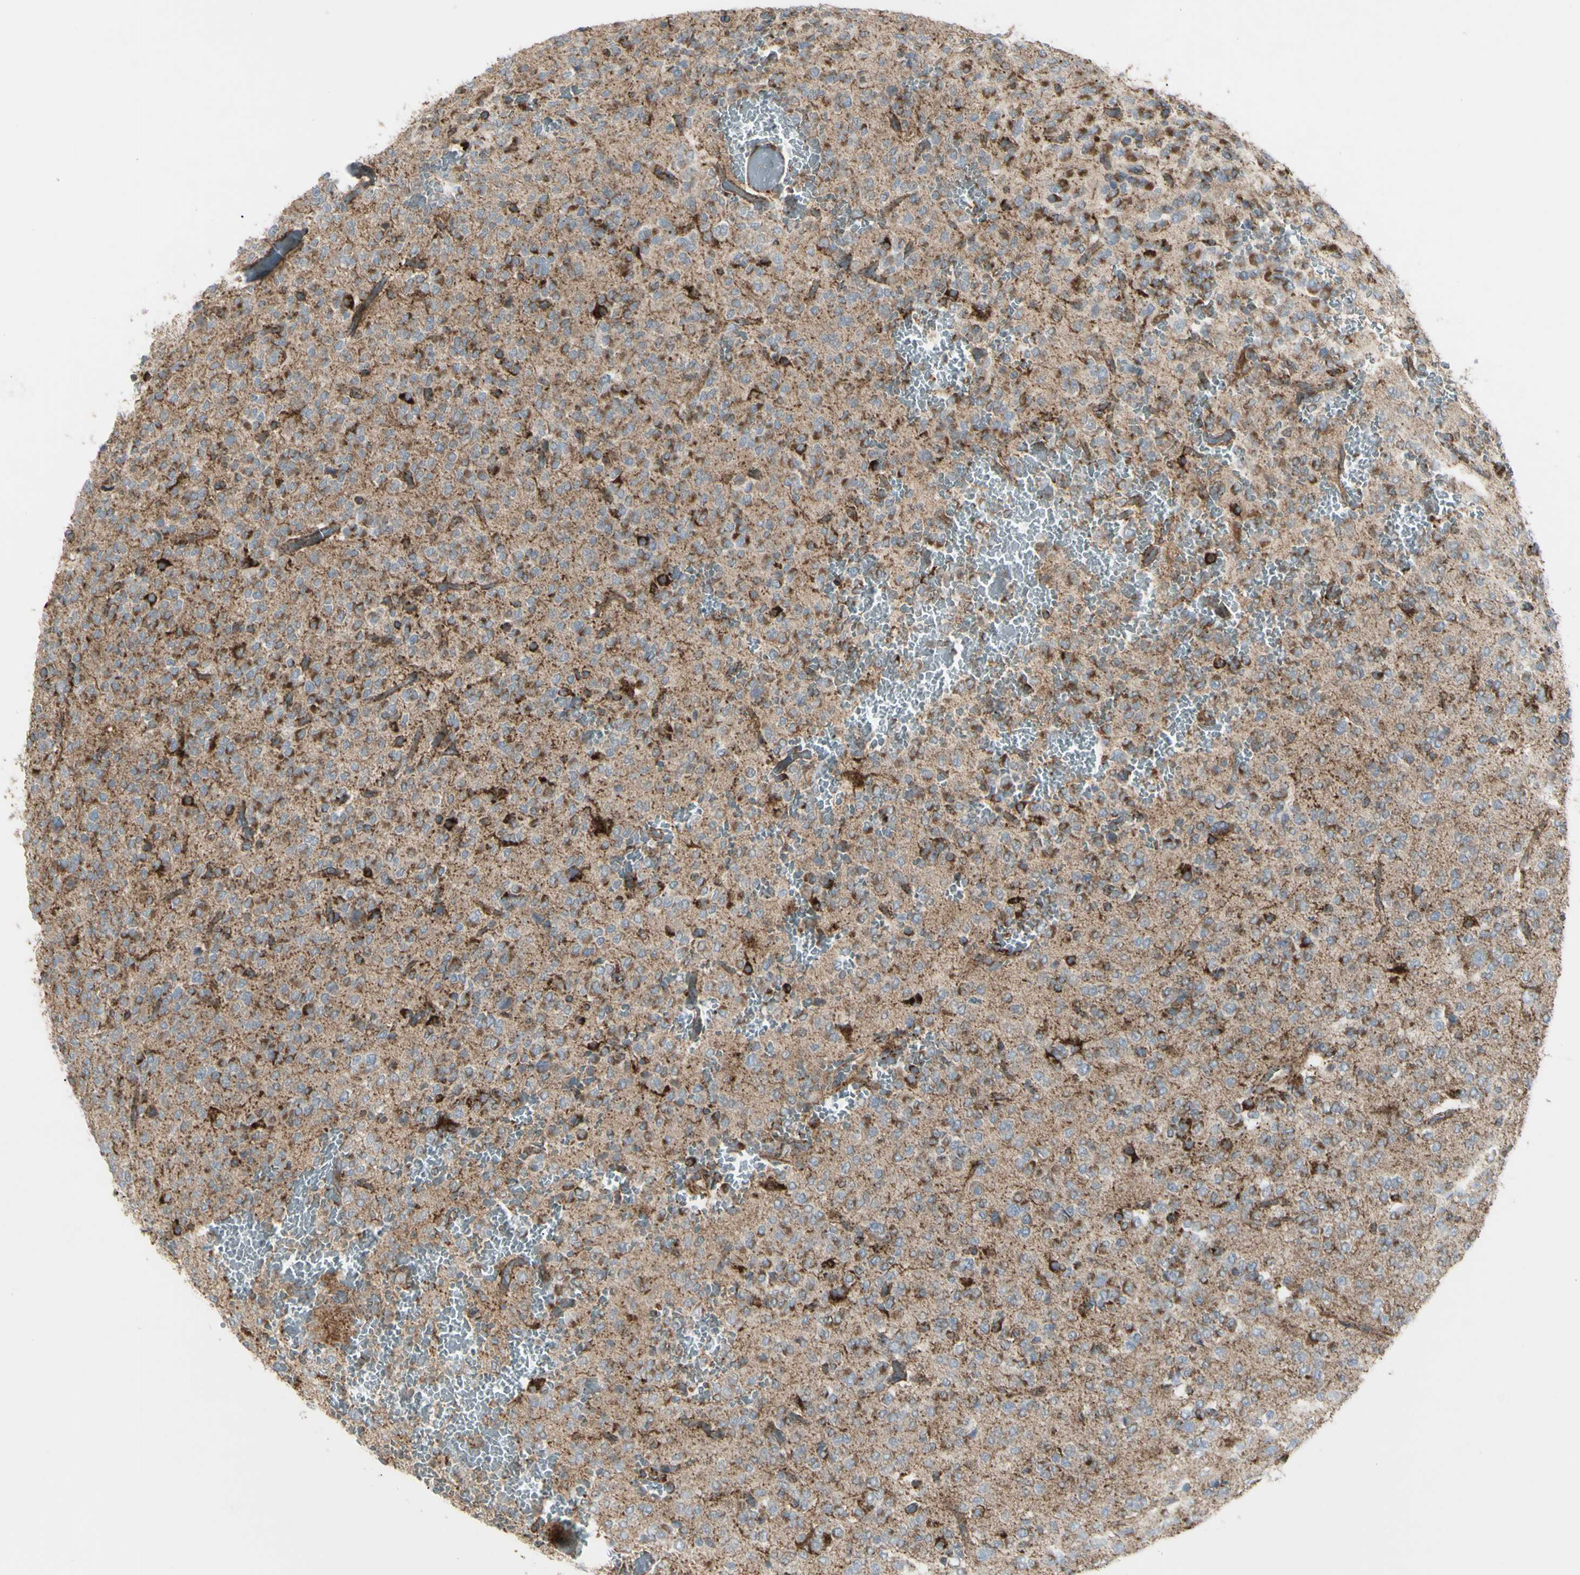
{"staining": {"intensity": "strong", "quantity": "<25%", "location": "cytoplasmic/membranous"}, "tissue": "glioma", "cell_type": "Tumor cells", "image_type": "cancer", "snomed": [{"axis": "morphology", "description": "Glioma, malignant, Low grade"}, {"axis": "topography", "description": "Brain"}], "caption": "An image of human glioma stained for a protein exhibits strong cytoplasmic/membranous brown staining in tumor cells. The protein is shown in brown color, while the nuclei are stained blue.", "gene": "CYB5R1", "patient": {"sex": "male", "age": 38}}